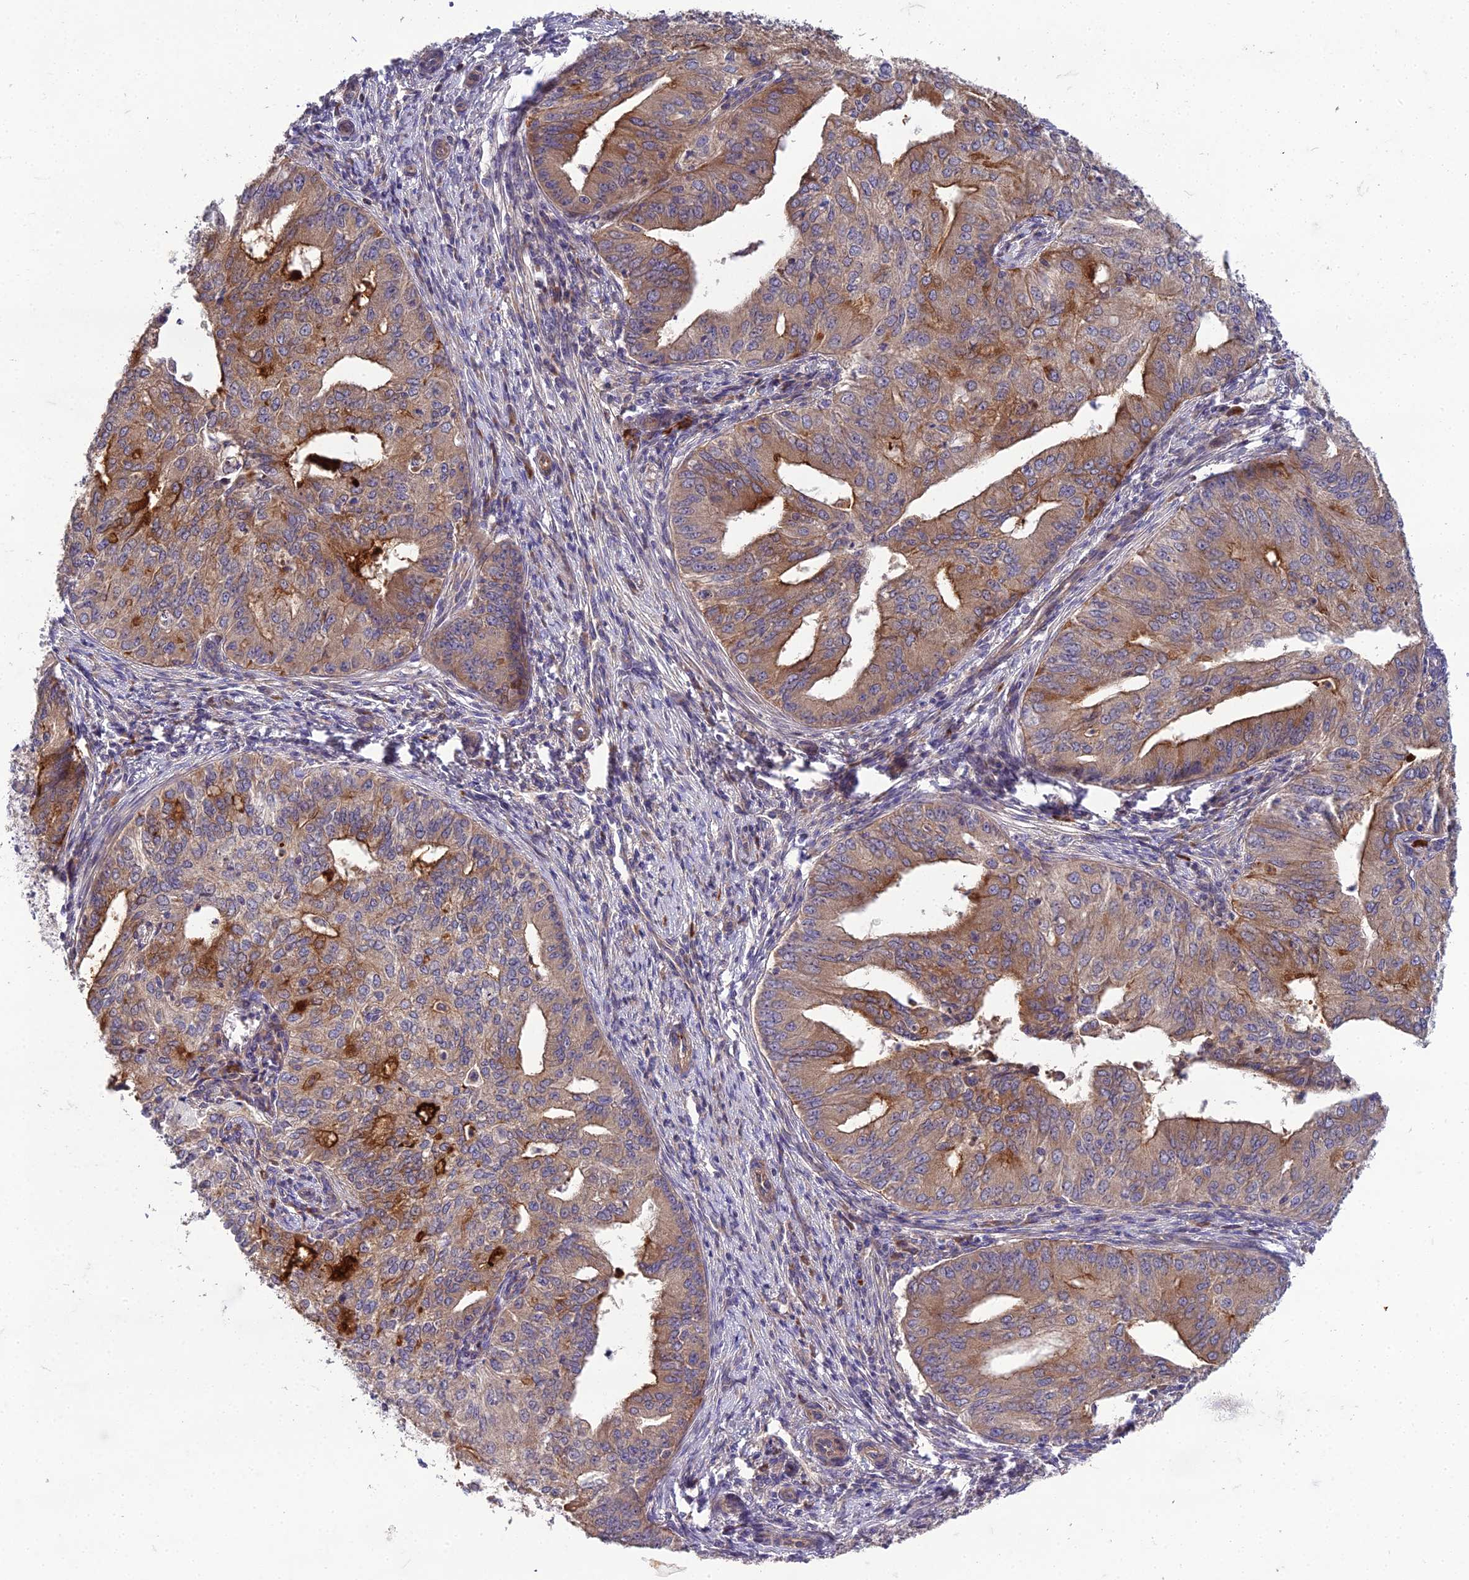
{"staining": {"intensity": "moderate", "quantity": "25%-75%", "location": "cytoplasmic/membranous"}, "tissue": "endometrial cancer", "cell_type": "Tumor cells", "image_type": "cancer", "snomed": [{"axis": "morphology", "description": "Adenocarcinoma, NOS"}, {"axis": "topography", "description": "Endometrium"}], "caption": "Protein staining shows moderate cytoplasmic/membranous positivity in about 25%-75% of tumor cells in endometrial adenocarcinoma. The staining was performed using DAB (3,3'-diaminobenzidine) to visualize the protein expression in brown, while the nuclei were stained in blue with hematoxylin (Magnification: 20x).", "gene": "ADIPOR2", "patient": {"sex": "female", "age": 50}}